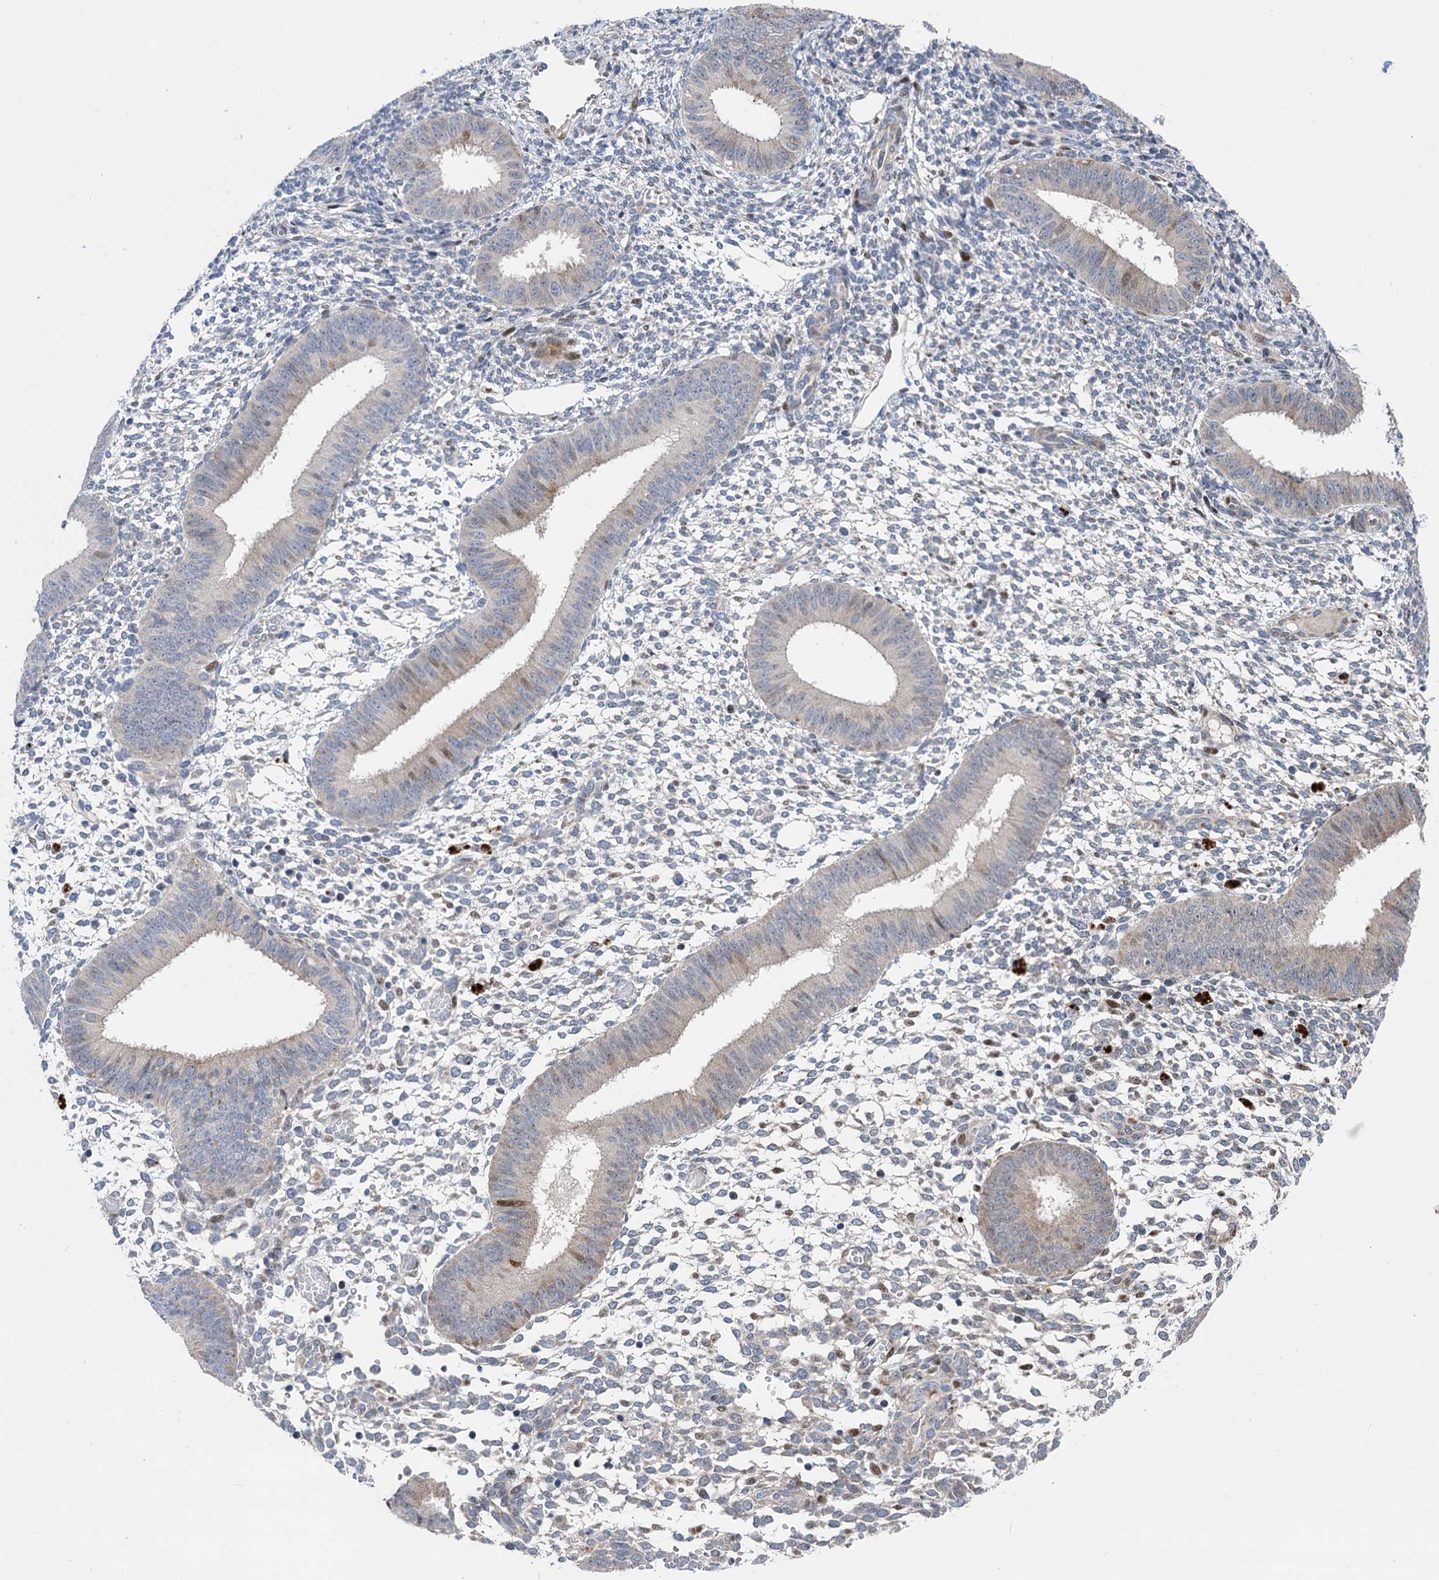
{"staining": {"intensity": "negative", "quantity": "none", "location": "none"}, "tissue": "endometrium", "cell_type": "Cells in endometrial stroma", "image_type": "normal", "snomed": [{"axis": "morphology", "description": "Normal tissue, NOS"}, {"axis": "topography", "description": "Uterus"}, {"axis": "topography", "description": "Endometrium"}], "caption": "Cells in endometrial stroma show no significant staining in normal endometrium.", "gene": "UBR1", "patient": {"sex": "female", "age": 48}}